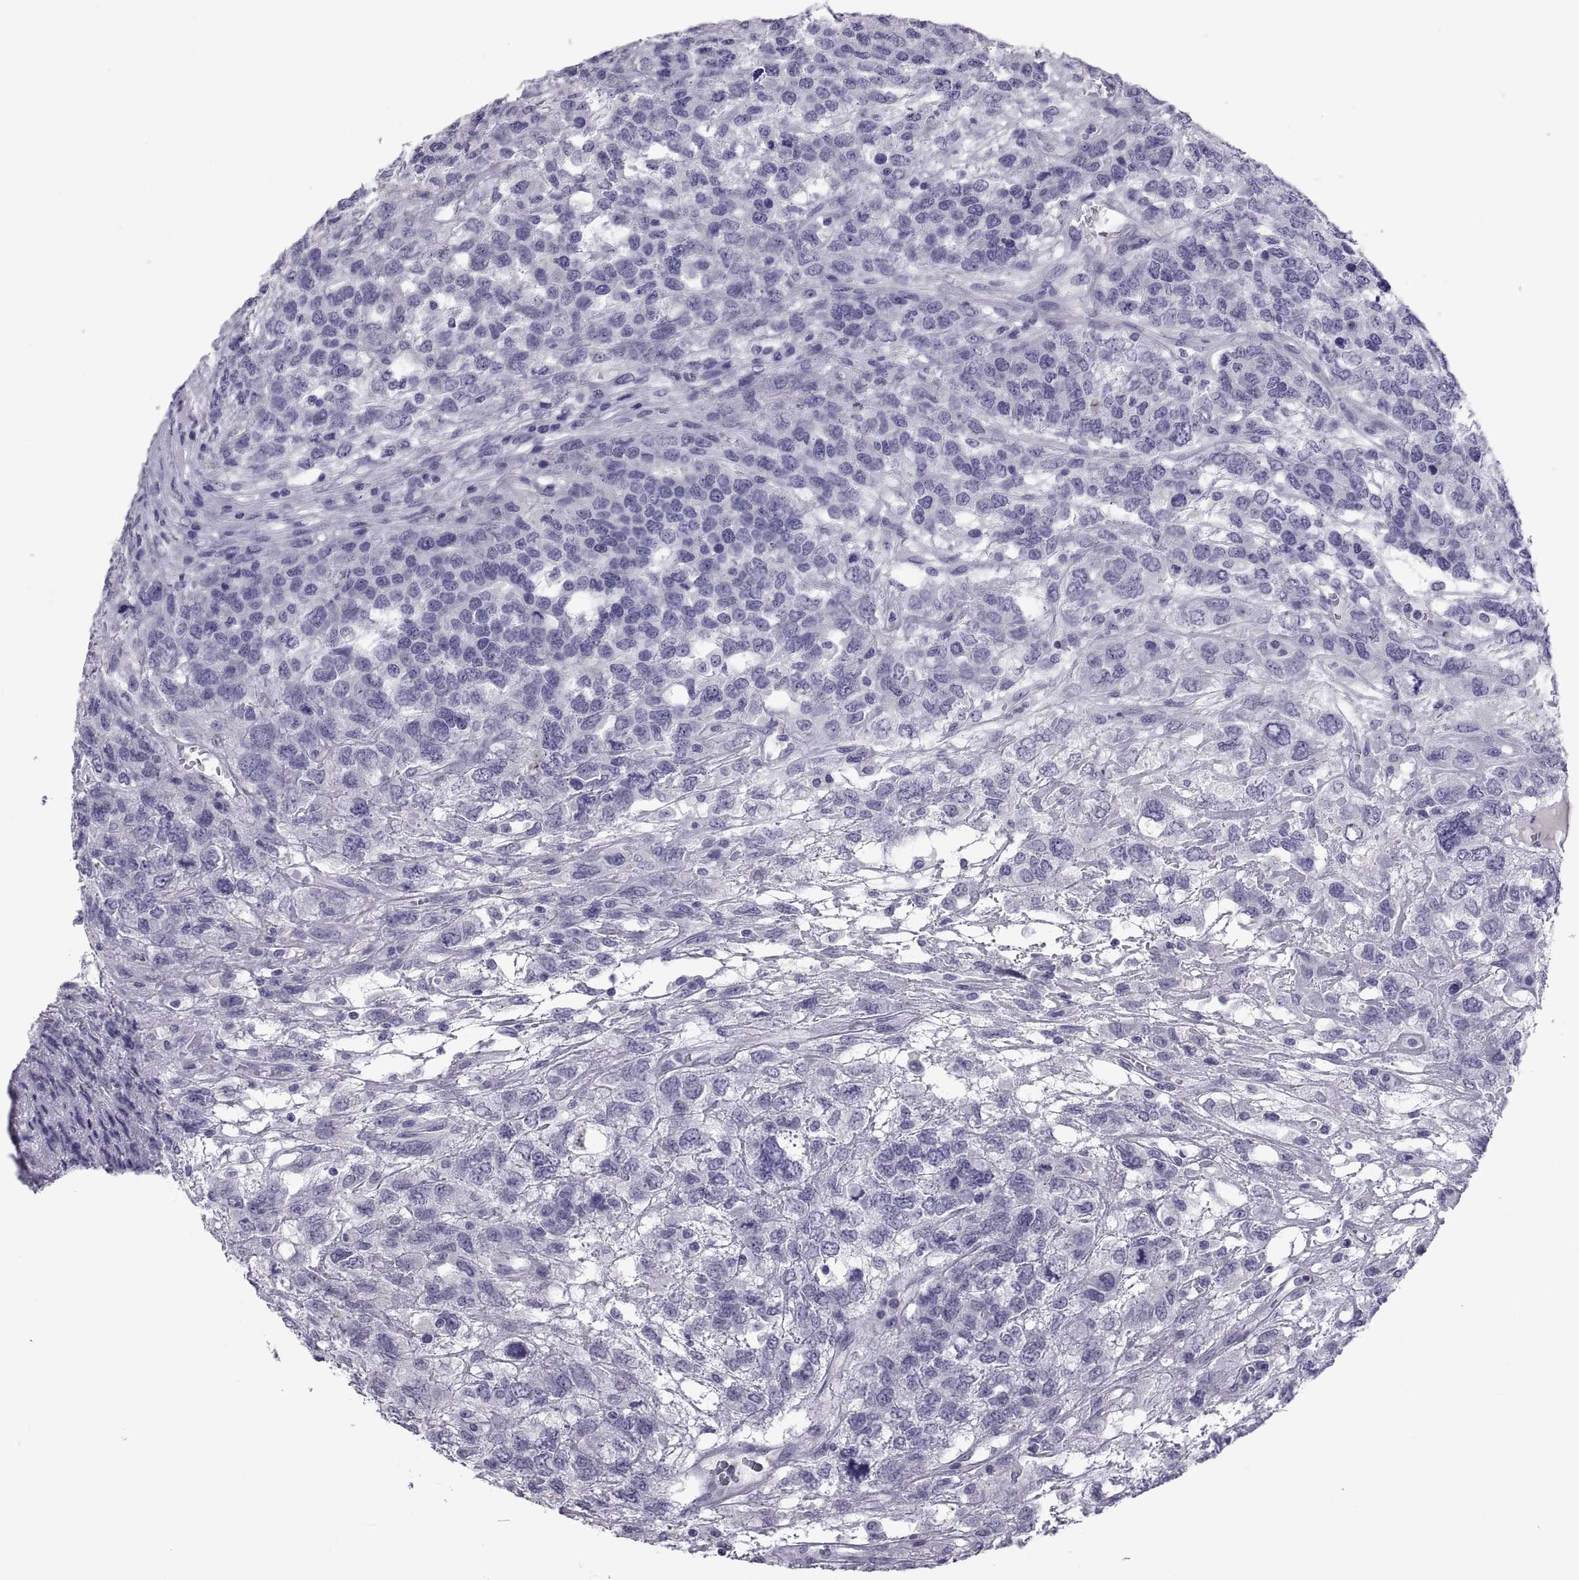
{"staining": {"intensity": "negative", "quantity": "none", "location": "none"}, "tissue": "testis cancer", "cell_type": "Tumor cells", "image_type": "cancer", "snomed": [{"axis": "morphology", "description": "Seminoma, NOS"}, {"axis": "topography", "description": "Testis"}], "caption": "Histopathology image shows no significant protein positivity in tumor cells of testis cancer. (Stains: DAB (3,3'-diaminobenzidine) IHC with hematoxylin counter stain, Microscopy: brightfield microscopy at high magnification).", "gene": "MAGEB1", "patient": {"sex": "male", "age": 52}}